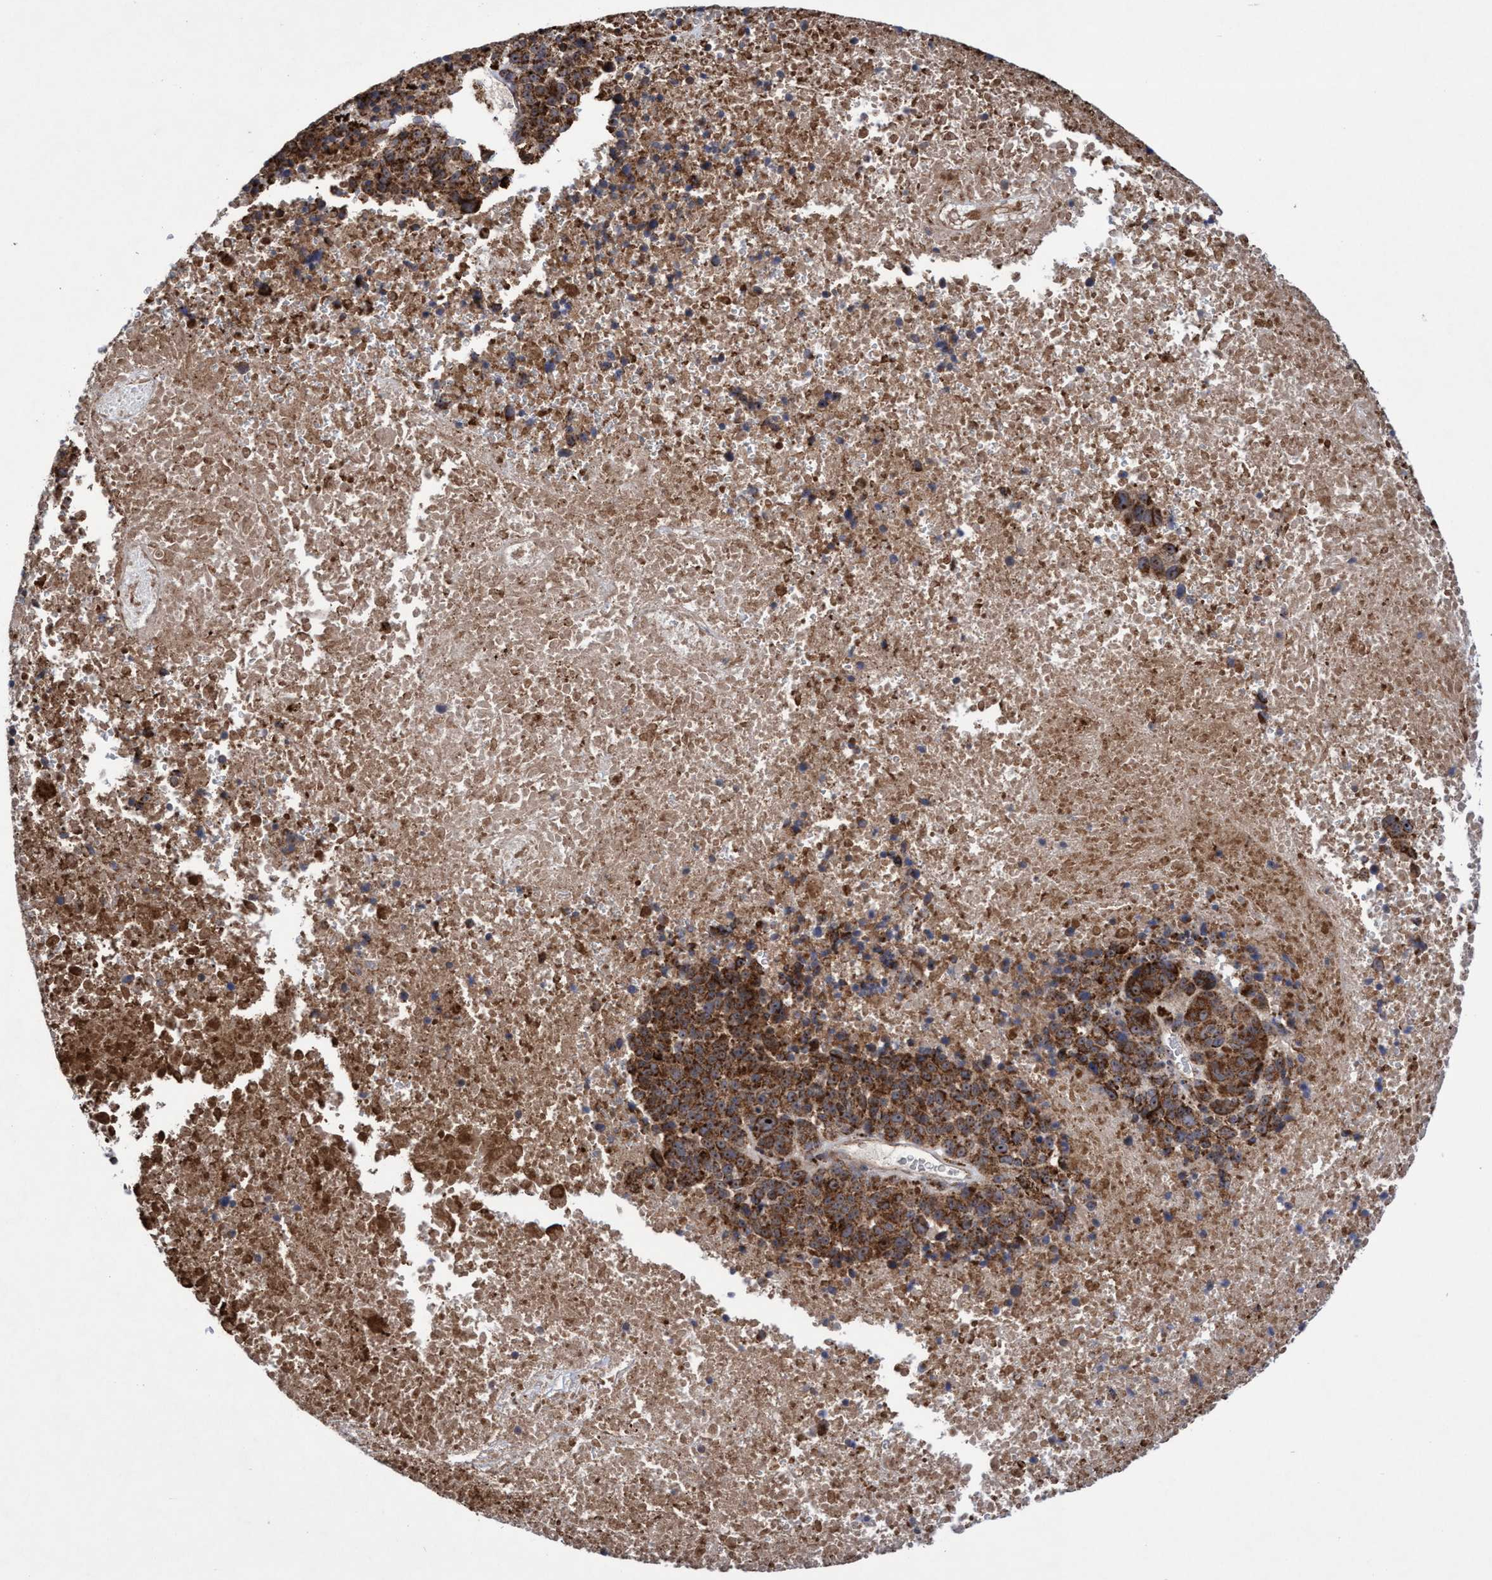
{"staining": {"intensity": "strong", "quantity": ">75%", "location": "cytoplasmic/membranous,nuclear"}, "tissue": "melanoma", "cell_type": "Tumor cells", "image_type": "cancer", "snomed": [{"axis": "morphology", "description": "Malignant melanoma, Metastatic site"}, {"axis": "topography", "description": "Cerebral cortex"}], "caption": "Immunohistochemistry staining of melanoma, which demonstrates high levels of strong cytoplasmic/membranous and nuclear staining in approximately >75% of tumor cells indicating strong cytoplasmic/membranous and nuclear protein staining. The staining was performed using DAB (3,3'-diaminobenzidine) (brown) for protein detection and nuclei were counterstained in hematoxylin (blue).", "gene": "P2RY14", "patient": {"sex": "female", "age": 52}}